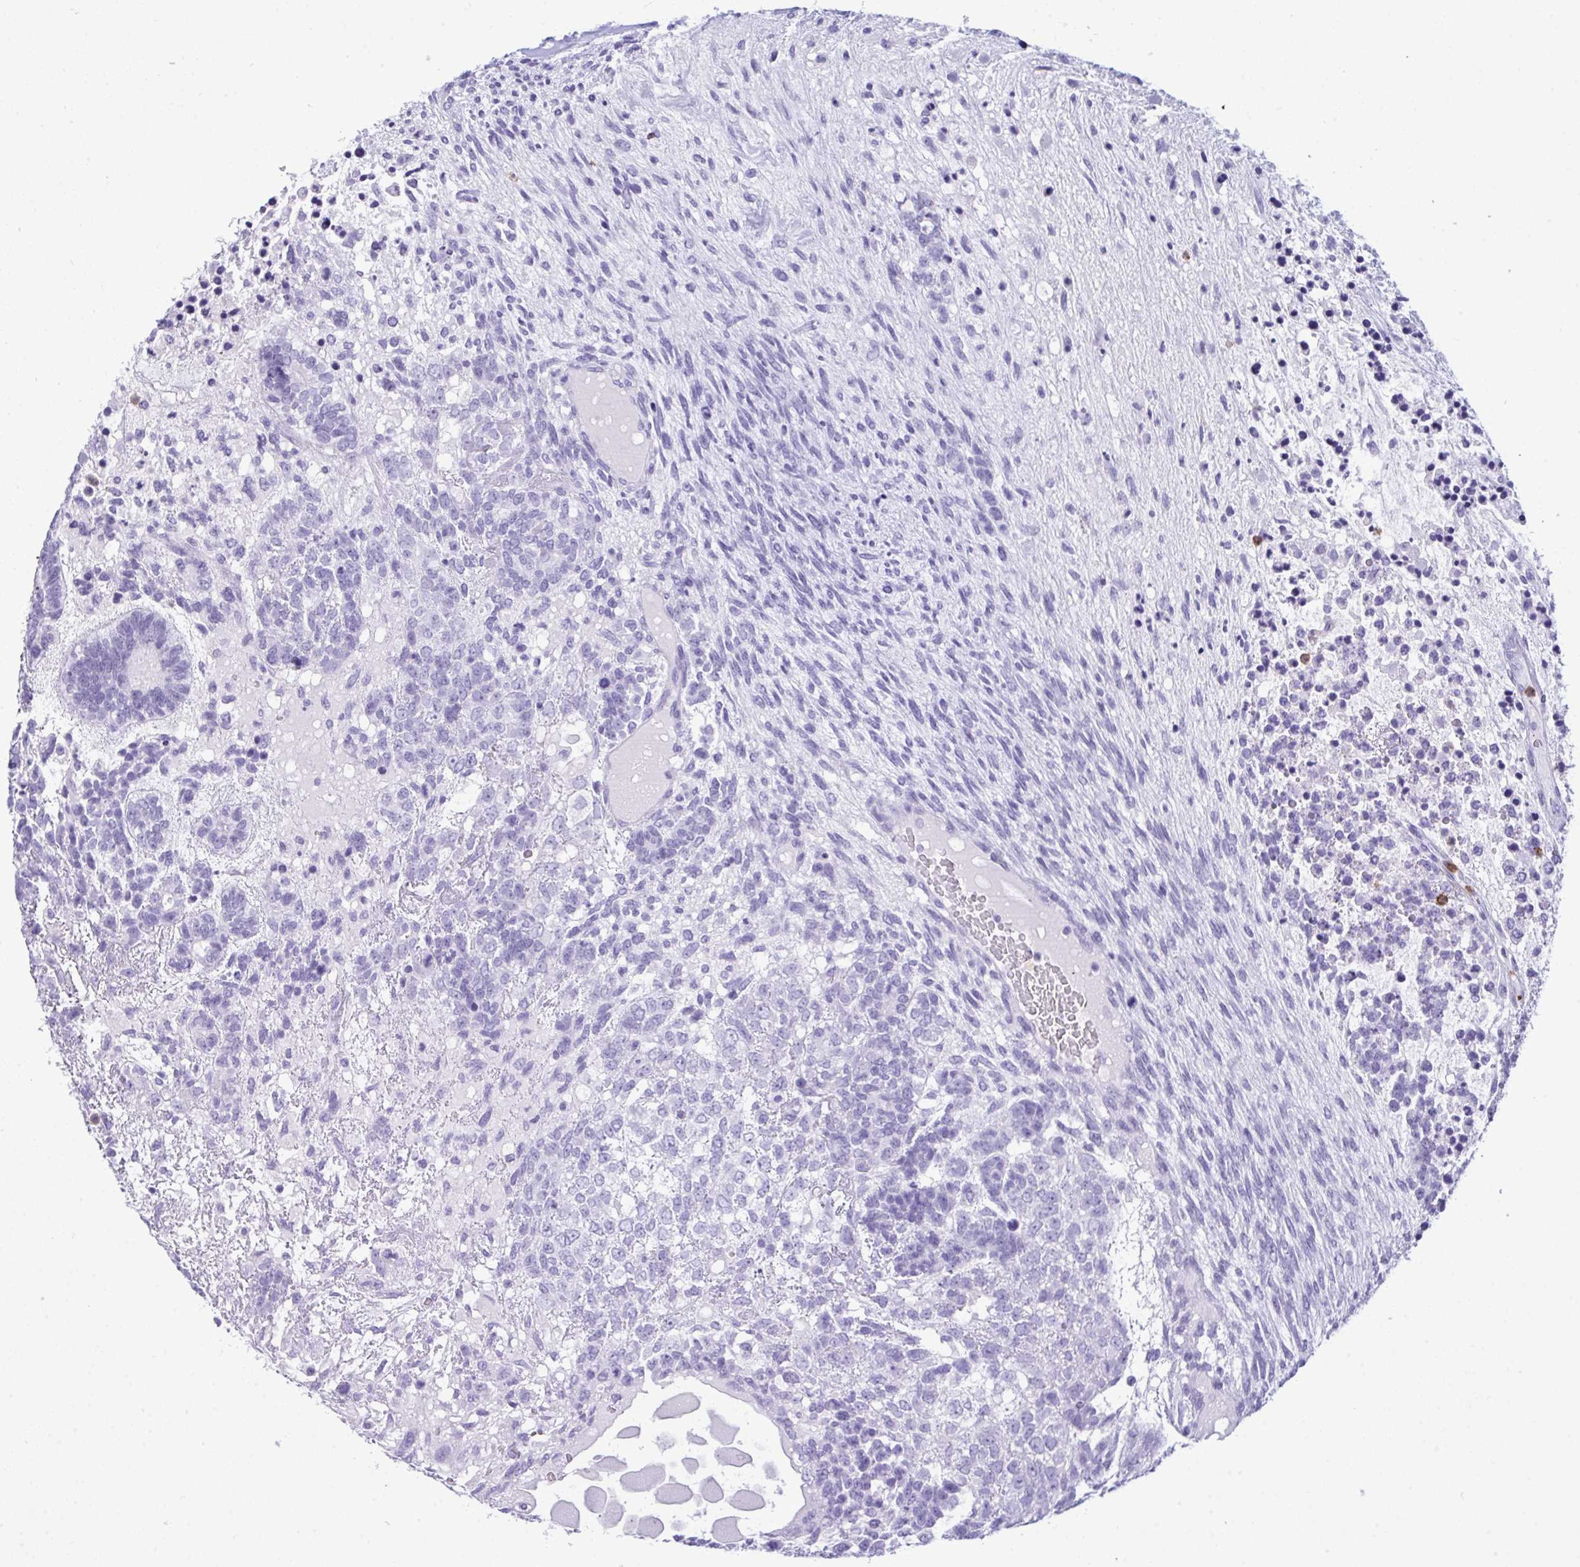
{"staining": {"intensity": "negative", "quantity": "none", "location": "none"}, "tissue": "testis cancer", "cell_type": "Tumor cells", "image_type": "cancer", "snomed": [{"axis": "morphology", "description": "Carcinoma, Embryonal, NOS"}, {"axis": "topography", "description": "Testis"}], "caption": "DAB immunohistochemical staining of embryonal carcinoma (testis) exhibits no significant staining in tumor cells. Nuclei are stained in blue.", "gene": "ARHGAP42", "patient": {"sex": "male", "age": 23}}